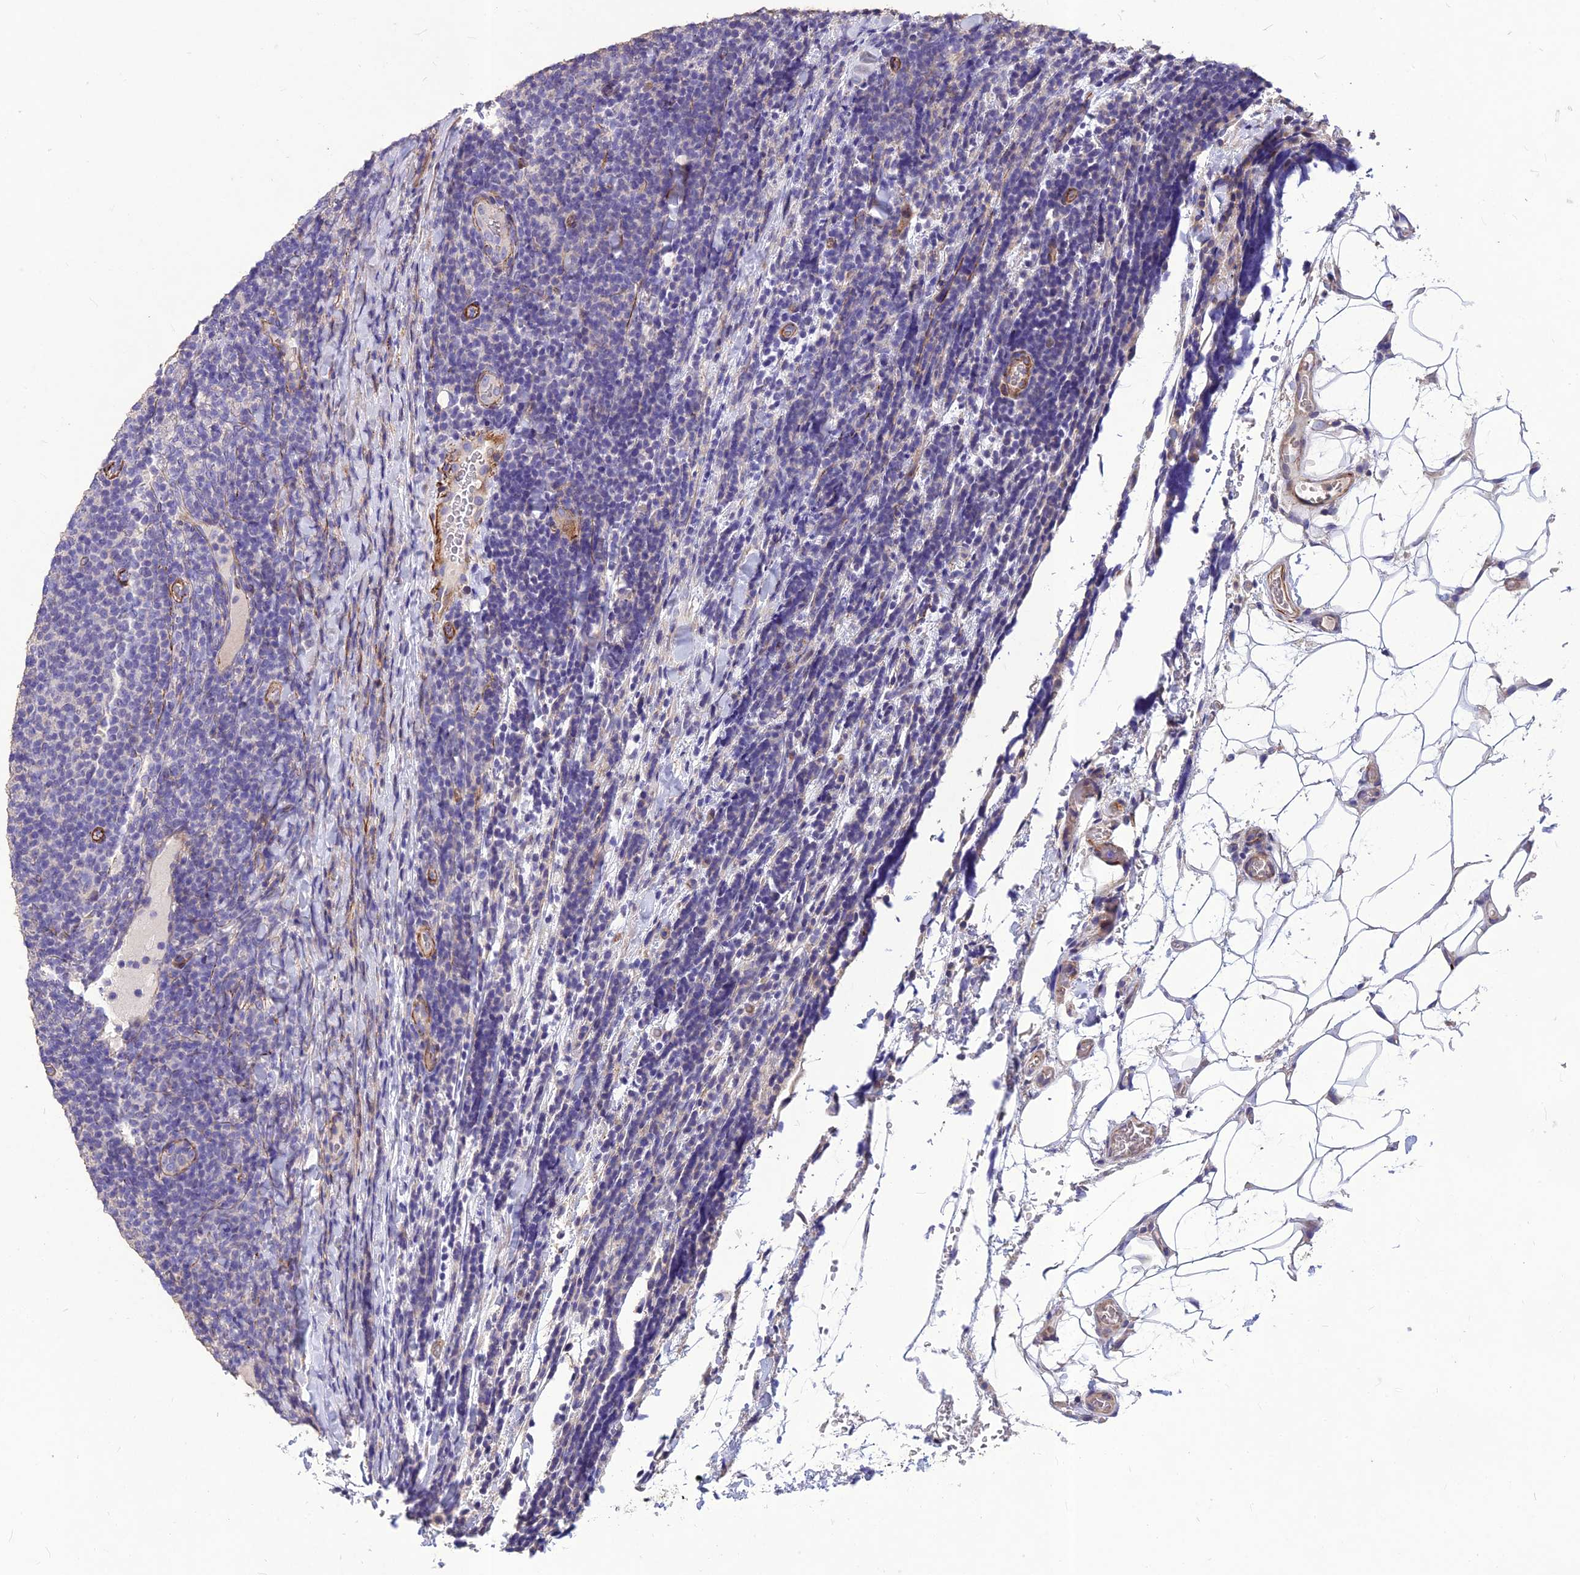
{"staining": {"intensity": "negative", "quantity": "none", "location": "none"}, "tissue": "lymphoma", "cell_type": "Tumor cells", "image_type": "cancer", "snomed": [{"axis": "morphology", "description": "Malignant lymphoma, non-Hodgkin's type, Low grade"}, {"axis": "topography", "description": "Lymph node"}], "caption": "Micrograph shows no protein staining in tumor cells of lymphoma tissue. (DAB (3,3'-diaminobenzidine) immunohistochemistry, high magnification).", "gene": "CLUH", "patient": {"sex": "male", "age": 66}}